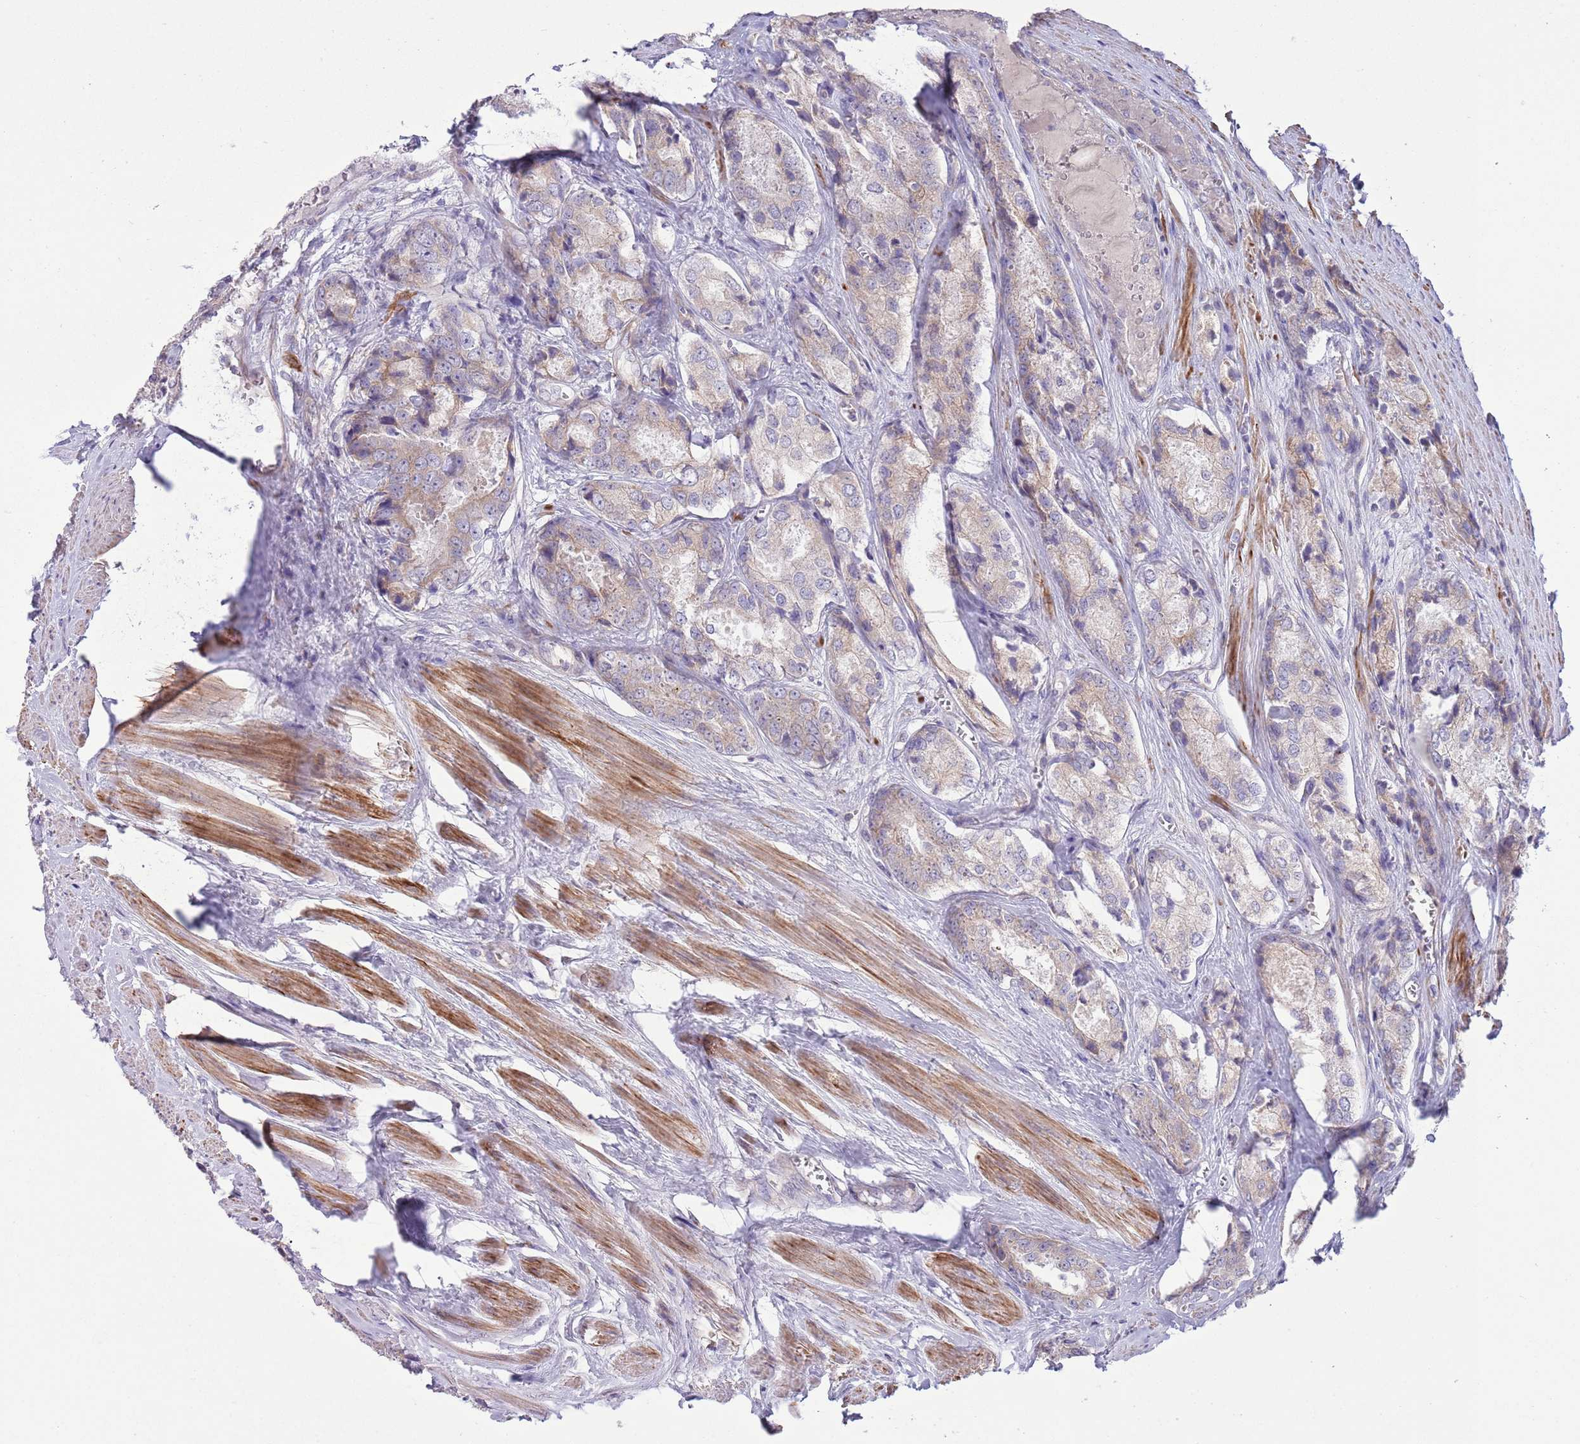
{"staining": {"intensity": "weak", "quantity": "<25%", "location": "cytoplasmic/membranous"}, "tissue": "prostate cancer", "cell_type": "Tumor cells", "image_type": "cancer", "snomed": [{"axis": "morphology", "description": "Adenocarcinoma, Low grade"}, {"axis": "topography", "description": "Prostate"}], "caption": "The immunohistochemistry (IHC) photomicrograph has no significant staining in tumor cells of adenocarcinoma (low-grade) (prostate) tissue. The staining is performed using DAB (3,3'-diaminobenzidine) brown chromogen with nuclei counter-stained in using hematoxylin.", "gene": "TOMM5", "patient": {"sex": "male", "age": 68}}